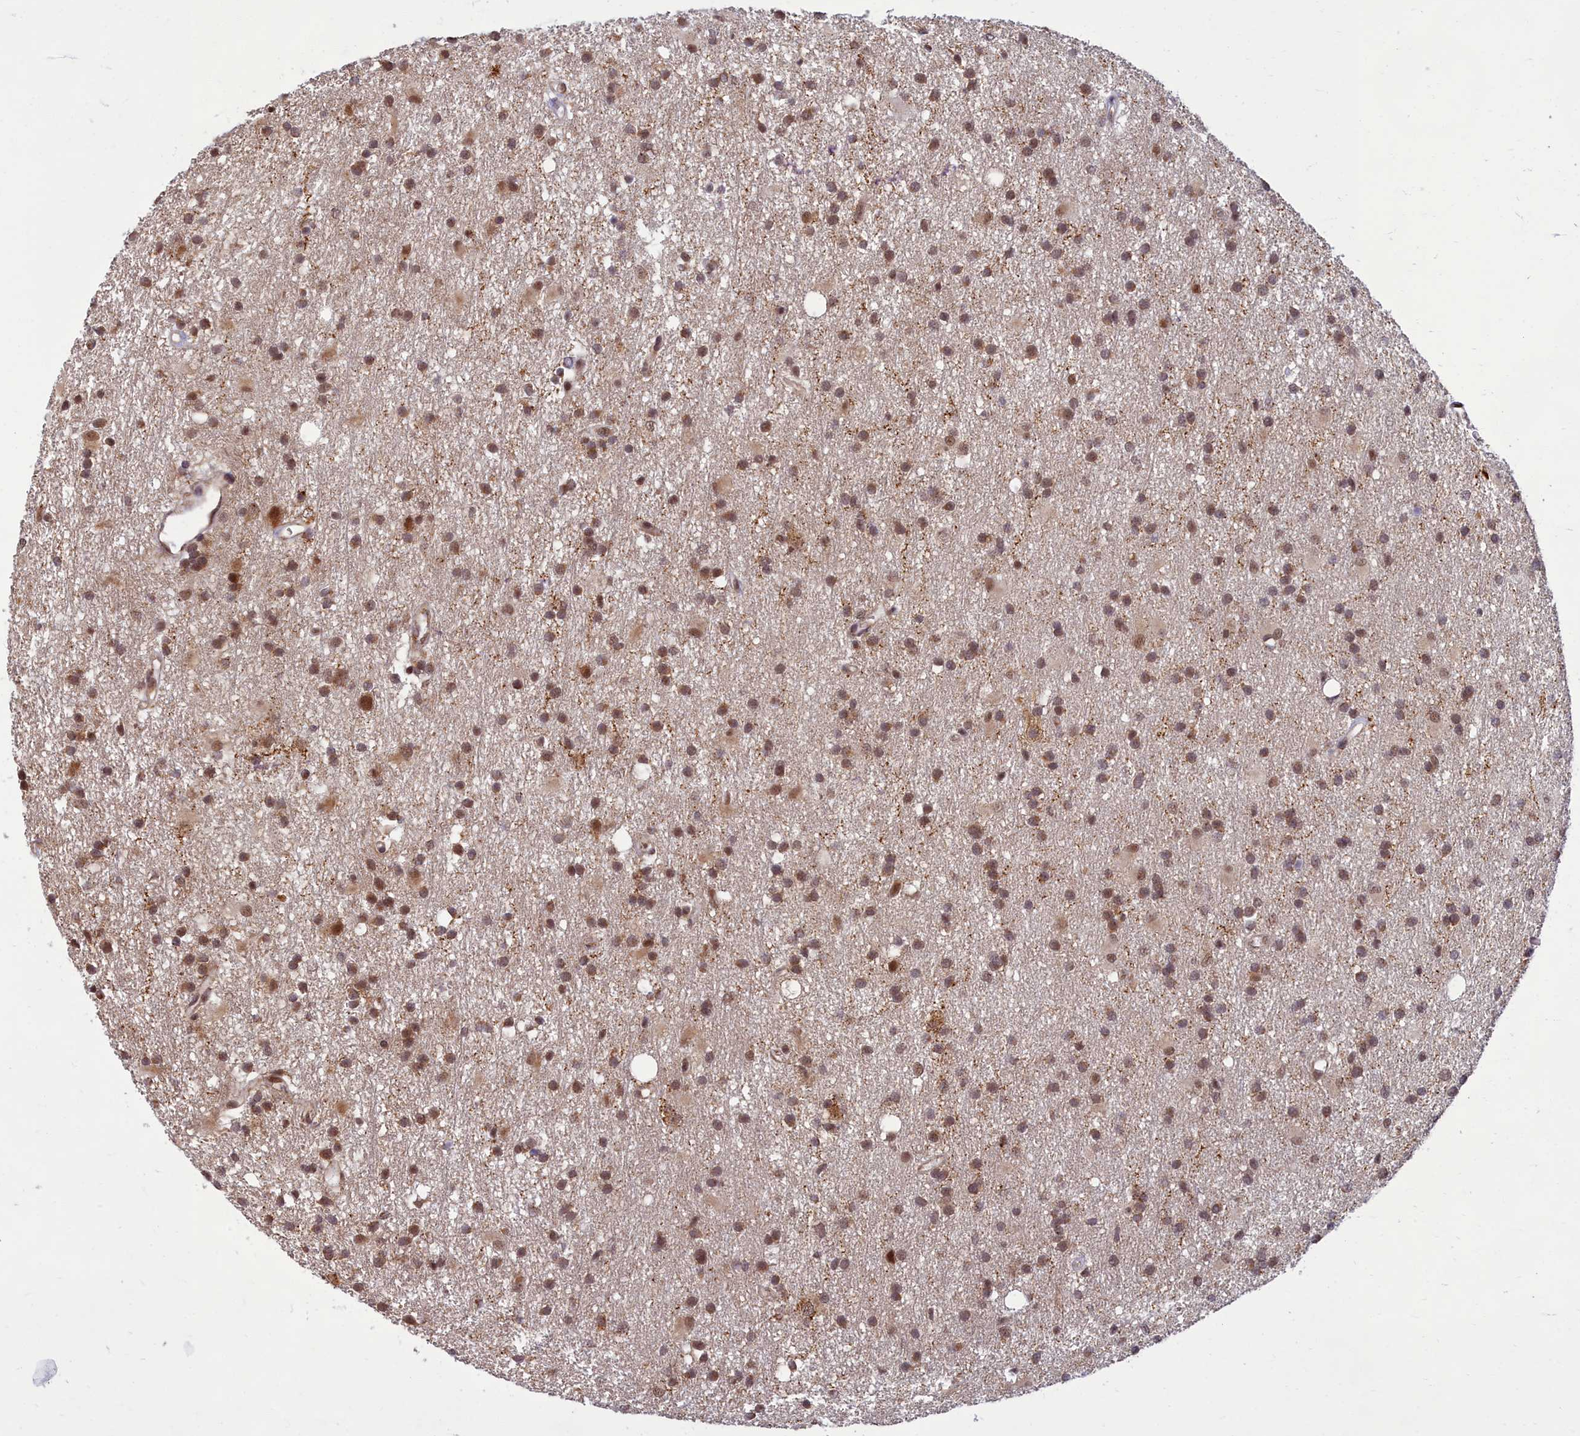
{"staining": {"intensity": "moderate", "quantity": ">75%", "location": "nuclear"}, "tissue": "glioma", "cell_type": "Tumor cells", "image_type": "cancer", "snomed": [{"axis": "morphology", "description": "Glioma, malignant, High grade"}, {"axis": "topography", "description": "Brain"}], "caption": "Immunohistochemical staining of glioma exhibits medium levels of moderate nuclear positivity in about >75% of tumor cells. The staining was performed using DAB, with brown indicating positive protein expression. Nuclei are stained blue with hematoxylin.", "gene": "EARS2", "patient": {"sex": "male", "age": 77}}